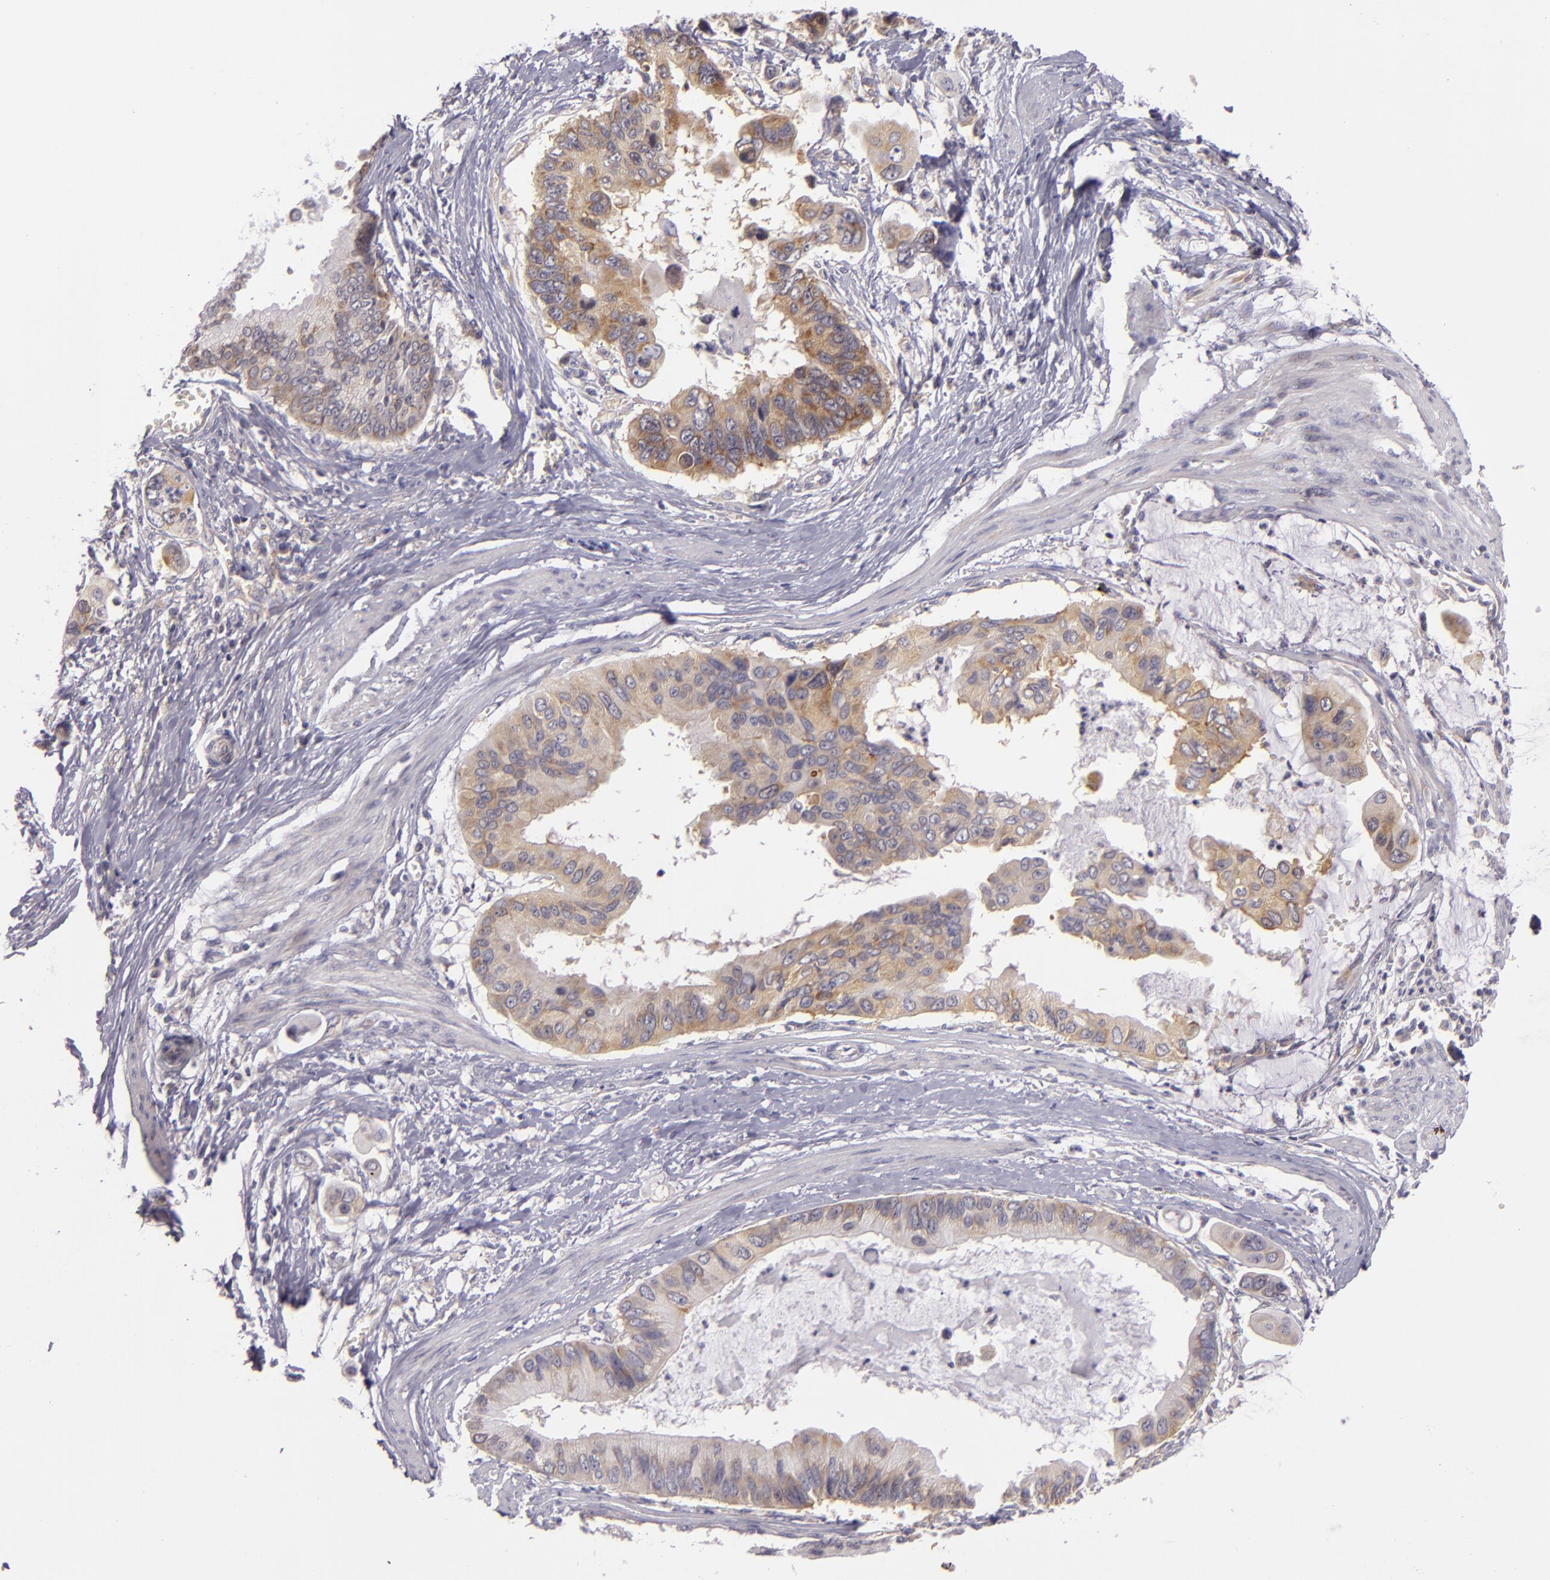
{"staining": {"intensity": "moderate", "quantity": "25%-75%", "location": "cytoplasmic/membranous"}, "tissue": "stomach cancer", "cell_type": "Tumor cells", "image_type": "cancer", "snomed": [{"axis": "morphology", "description": "Adenocarcinoma, NOS"}, {"axis": "topography", "description": "Stomach, upper"}], "caption": "Stomach cancer (adenocarcinoma) stained with DAB IHC displays medium levels of moderate cytoplasmic/membranous positivity in approximately 25%-75% of tumor cells.", "gene": "UPF3B", "patient": {"sex": "male", "age": 80}}